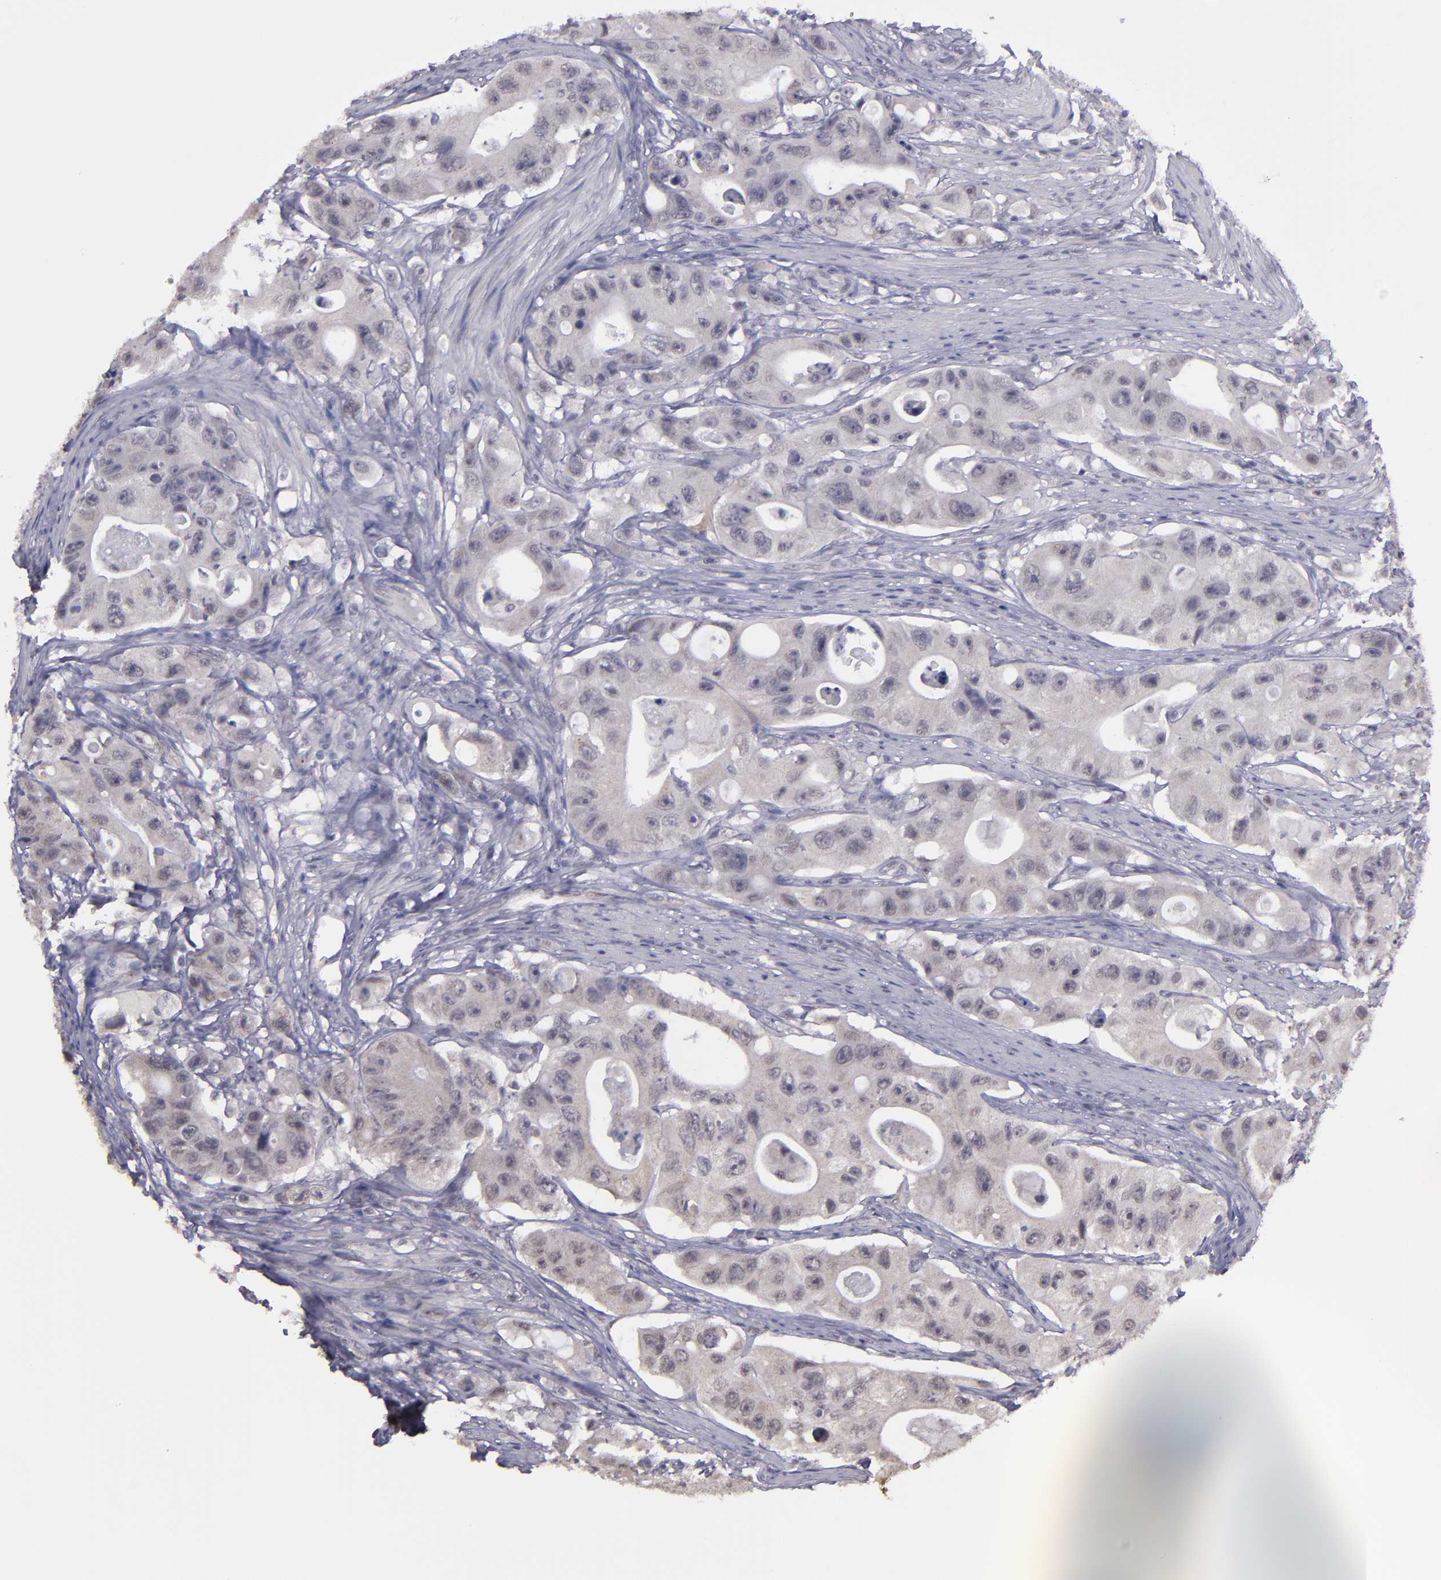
{"staining": {"intensity": "weak", "quantity": ">75%", "location": "cytoplasmic/membranous,nuclear"}, "tissue": "colorectal cancer", "cell_type": "Tumor cells", "image_type": "cancer", "snomed": [{"axis": "morphology", "description": "Adenocarcinoma, NOS"}, {"axis": "topography", "description": "Colon"}], "caption": "Adenocarcinoma (colorectal) stained with IHC reveals weak cytoplasmic/membranous and nuclear expression in approximately >75% of tumor cells.", "gene": "NRXN3", "patient": {"sex": "female", "age": 46}}